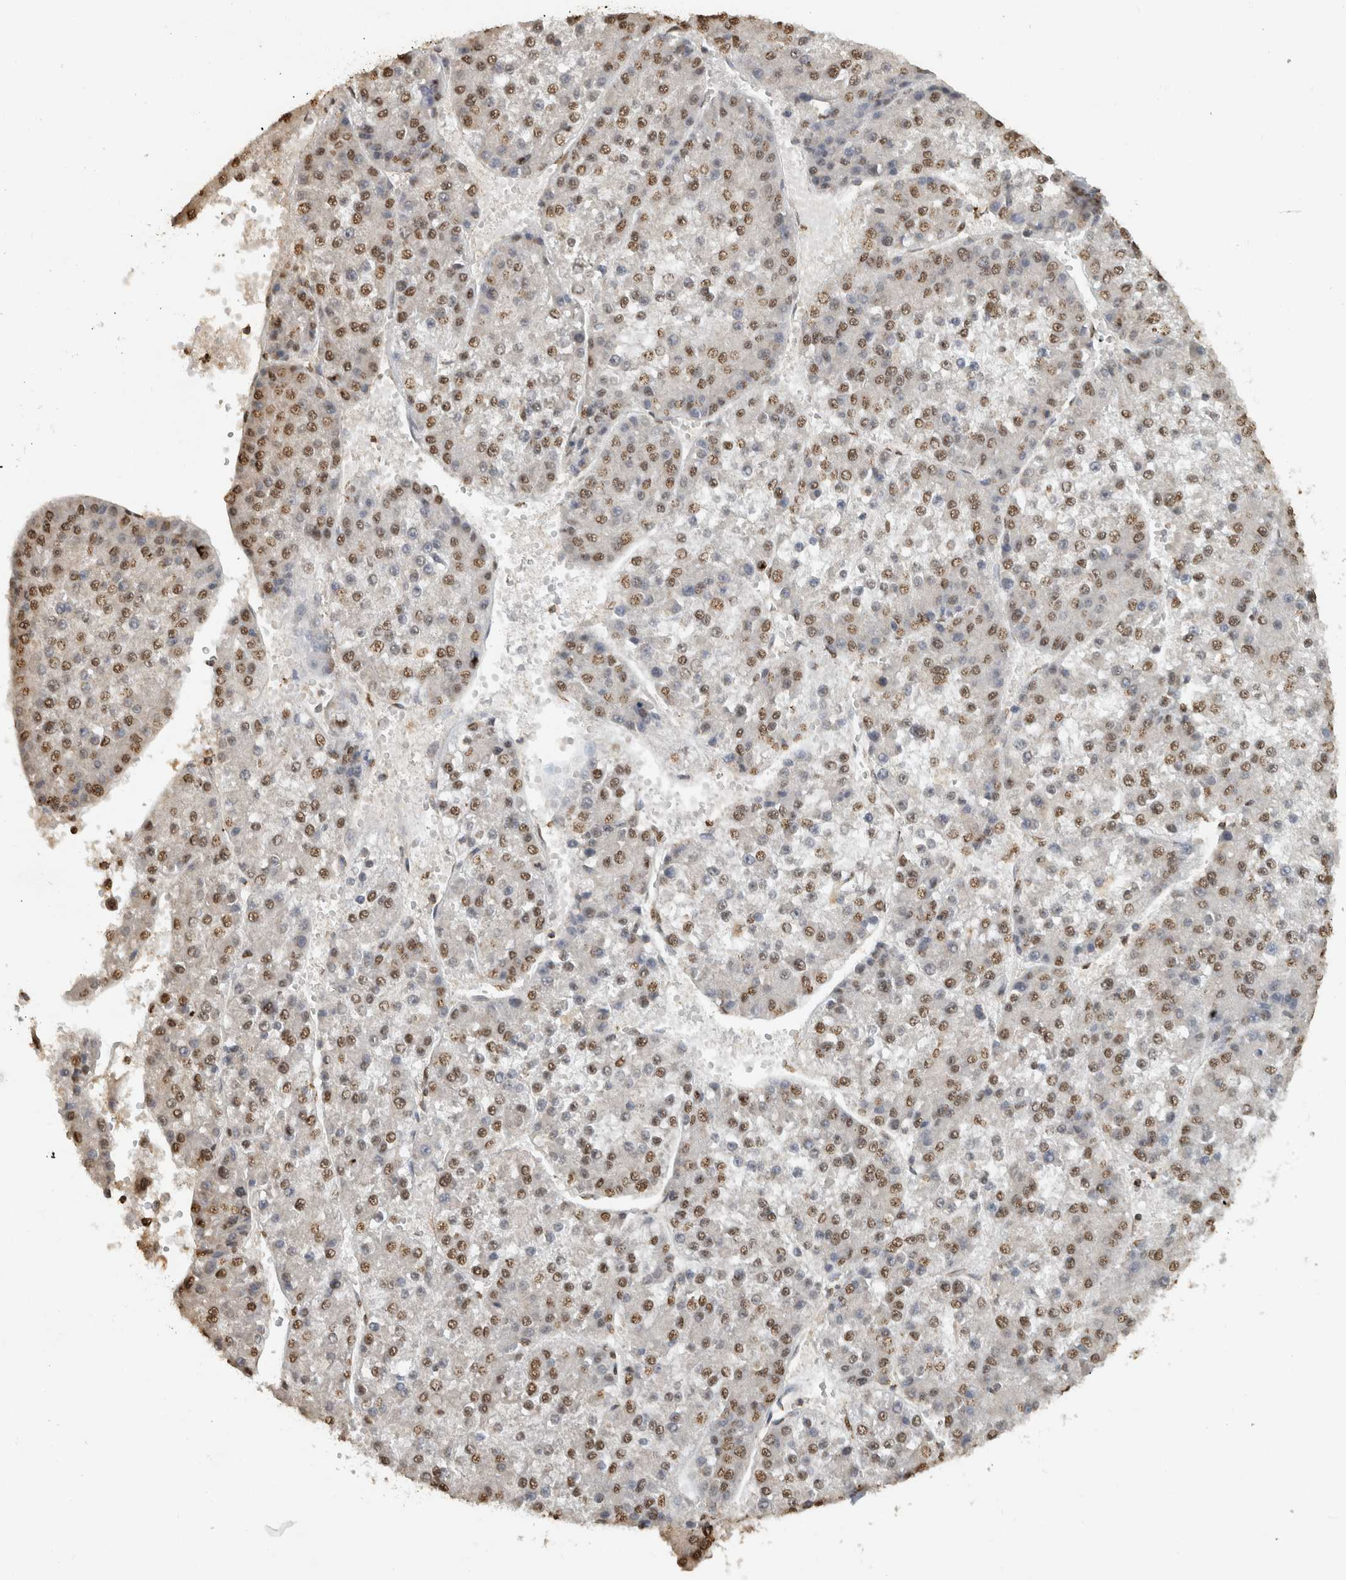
{"staining": {"intensity": "moderate", "quantity": ">75%", "location": "nuclear"}, "tissue": "liver cancer", "cell_type": "Tumor cells", "image_type": "cancer", "snomed": [{"axis": "morphology", "description": "Carcinoma, Hepatocellular, NOS"}, {"axis": "topography", "description": "Liver"}], "caption": "Immunohistochemistry (DAB (3,3'-diaminobenzidine)) staining of liver hepatocellular carcinoma exhibits moderate nuclear protein expression in approximately >75% of tumor cells.", "gene": "HAND2", "patient": {"sex": "female", "age": 73}}